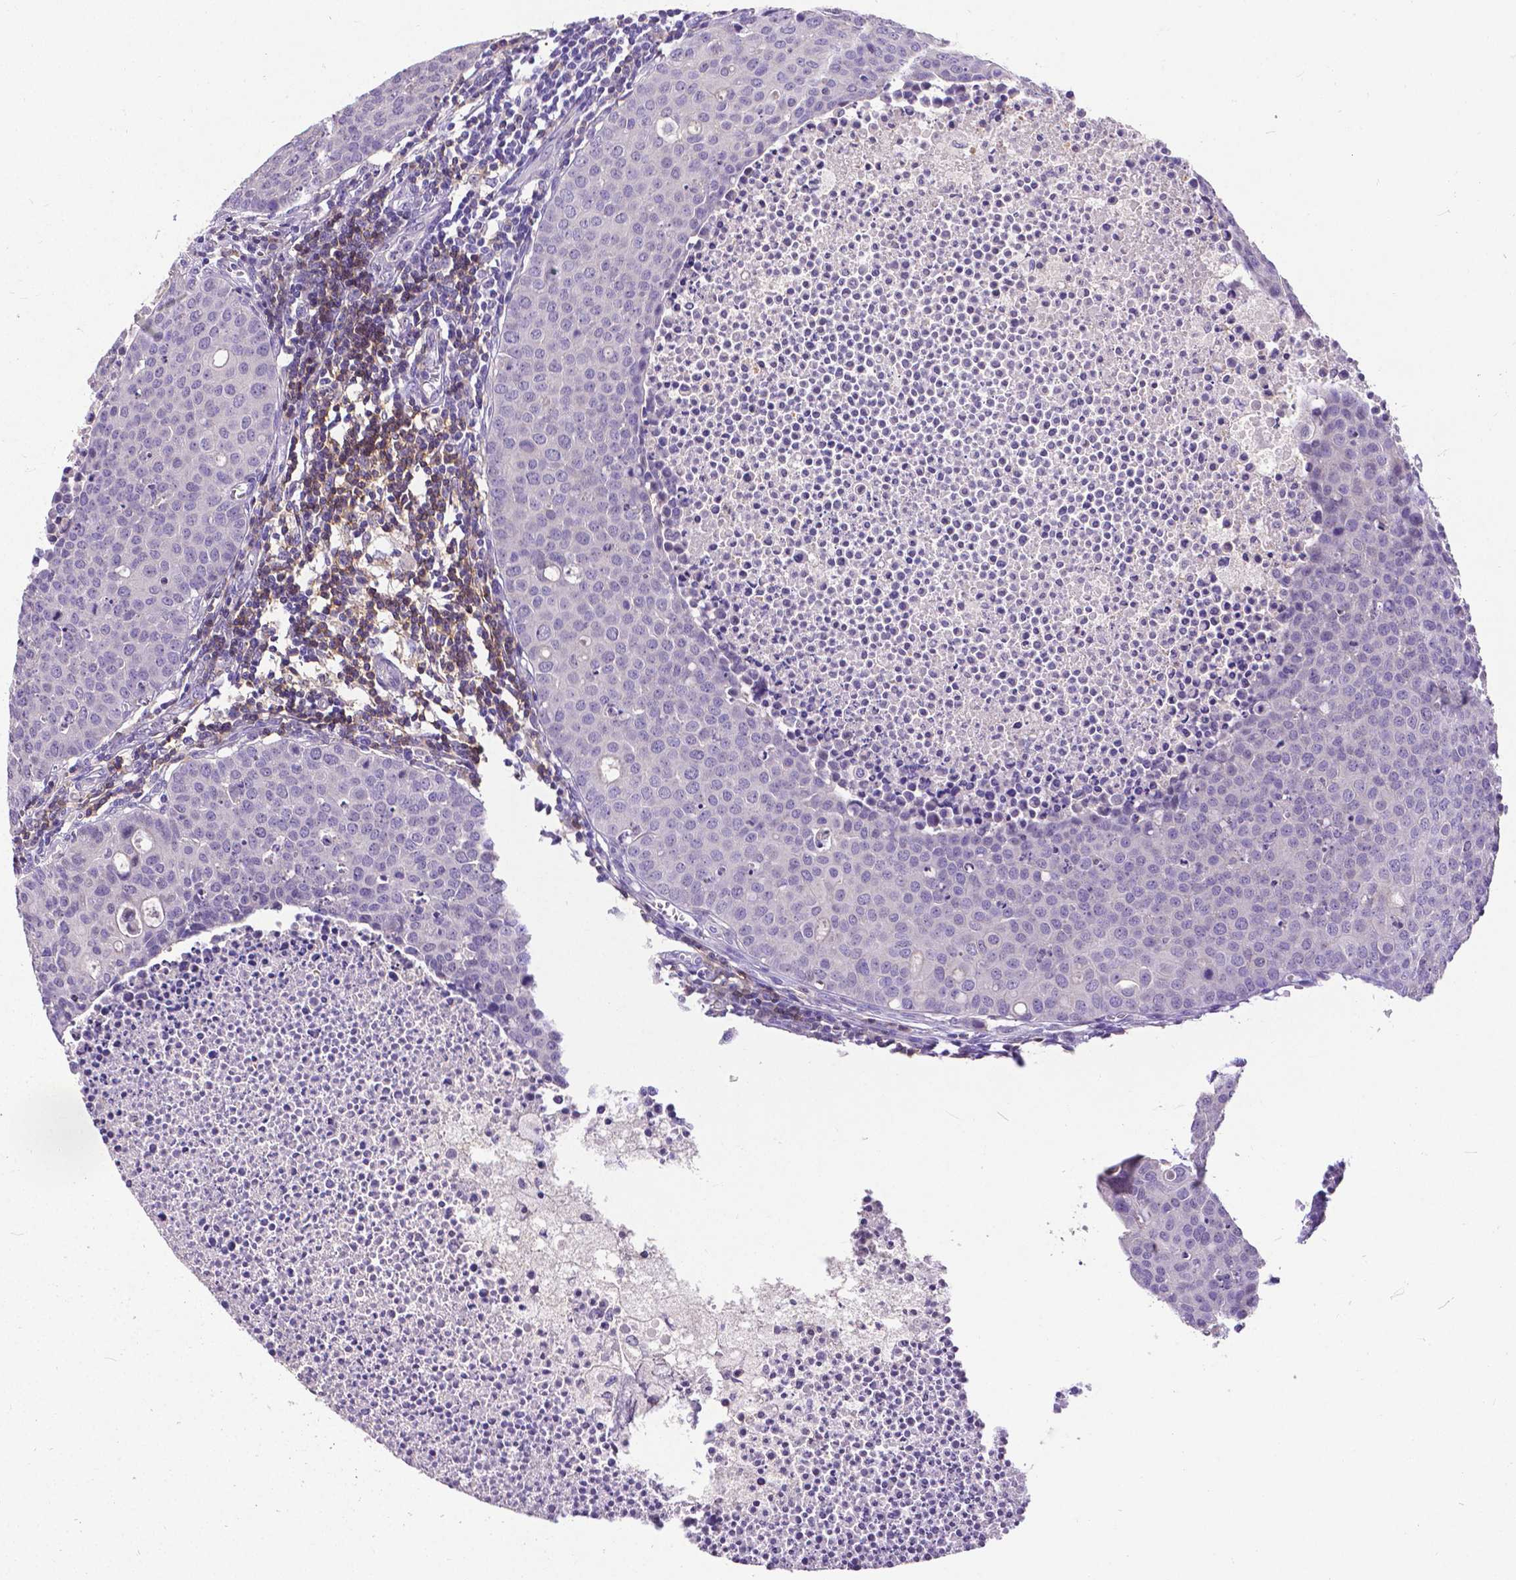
{"staining": {"intensity": "negative", "quantity": "none", "location": "none"}, "tissue": "carcinoid", "cell_type": "Tumor cells", "image_type": "cancer", "snomed": [{"axis": "morphology", "description": "Carcinoid, malignant, NOS"}, {"axis": "topography", "description": "Colon"}], "caption": "IHC of carcinoid (malignant) demonstrates no staining in tumor cells.", "gene": "CD4", "patient": {"sex": "male", "age": 81}}